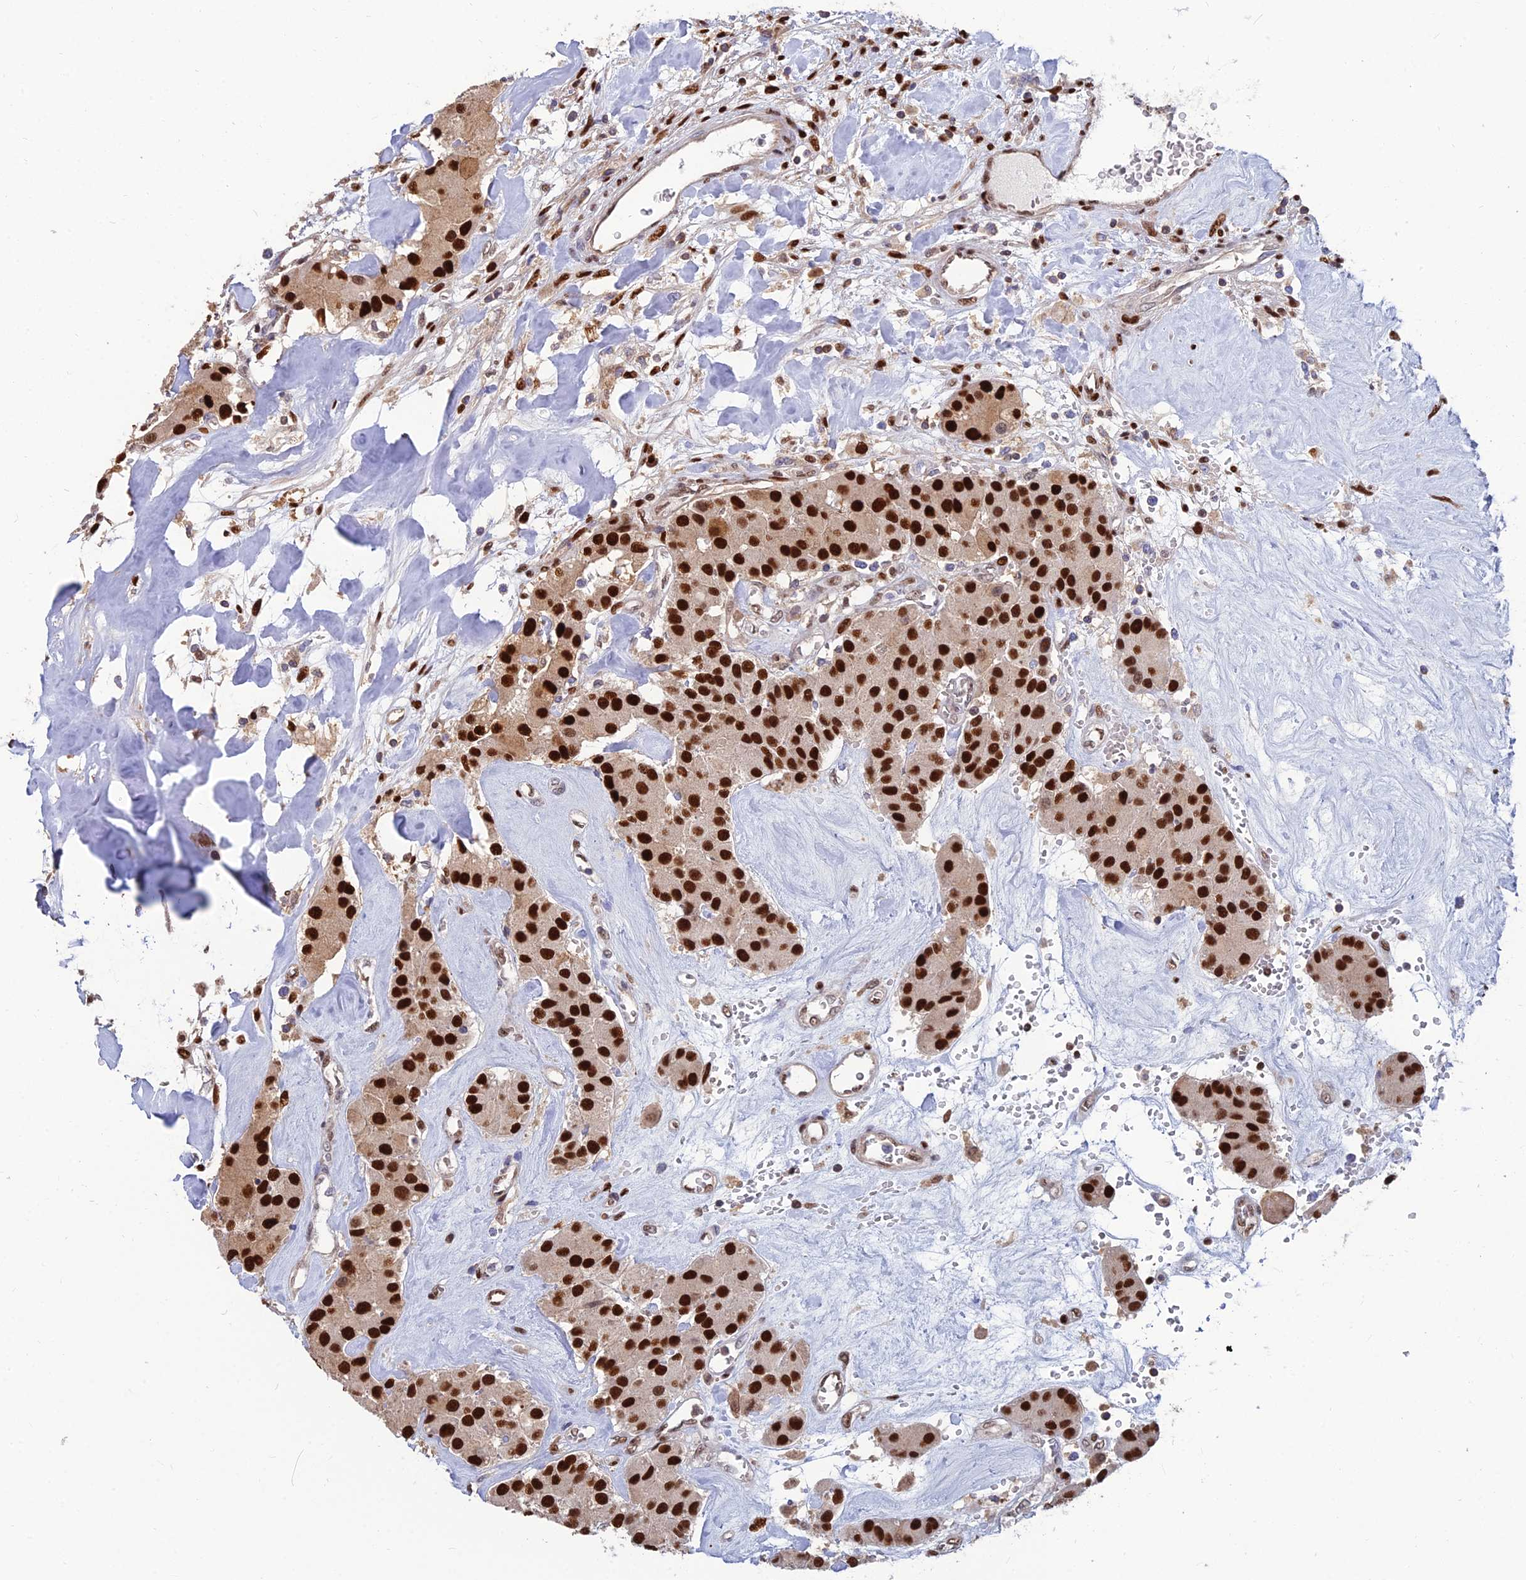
{"staining": {"intensity": "strong", "quantity": ">75%", "location": "nuclear"}, "tissue": "carcinoid", "cell_type": "Tumor cells", "image_type": "cancer", "snomed": [{"axis": "morphology", "description": "Carcinoid, malignant, NOS"}, {"axis": "topography", "description": "Pancreas"}], "caption": "This is an image of immunohistochemistry staining of malignant carcinoid, which shows strong staining in the nuclear of tumor cells.", "gene": "DNPEP", "patient": {"sex": "male", "age": 41}}